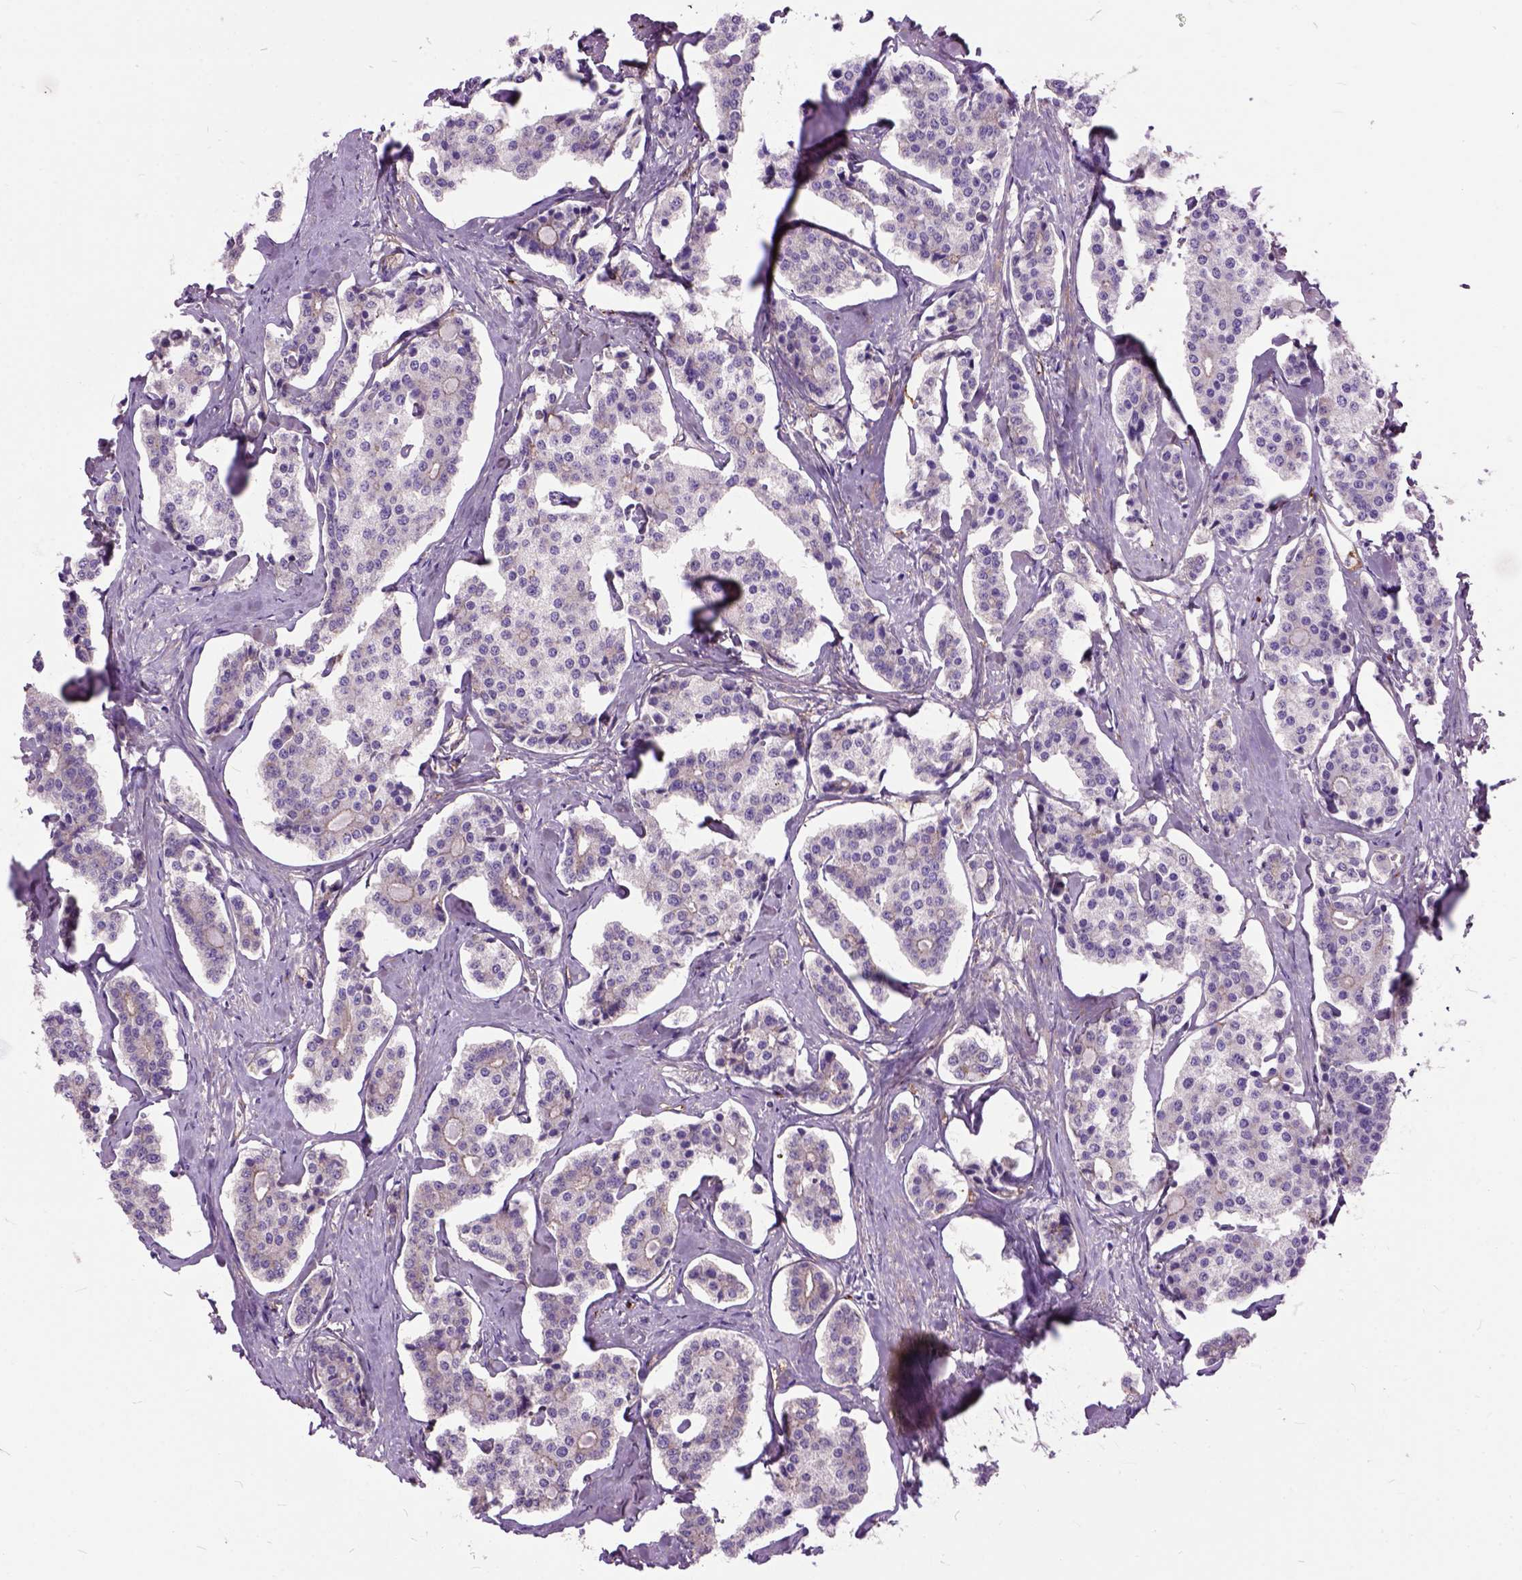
{"staining": {"intensity": "negative", "quantity": "none", "location": "none"}, "tissue": "carcinoid", "cell_type": "Tumor cells", "image_type": "cancer", "snomed": [{"axis": "morphology", "description": "Carcinoid, malignant, NOS"}, {"axis": "topography", "description": "Small intestine"}], "caption": "This is a photomicrograph of immunohistochemistry staining of malignant carcinoid, which shows no expression in tumor cells.", "gene": "MAPT", "patient": {"sex": "female", "age": 65}}